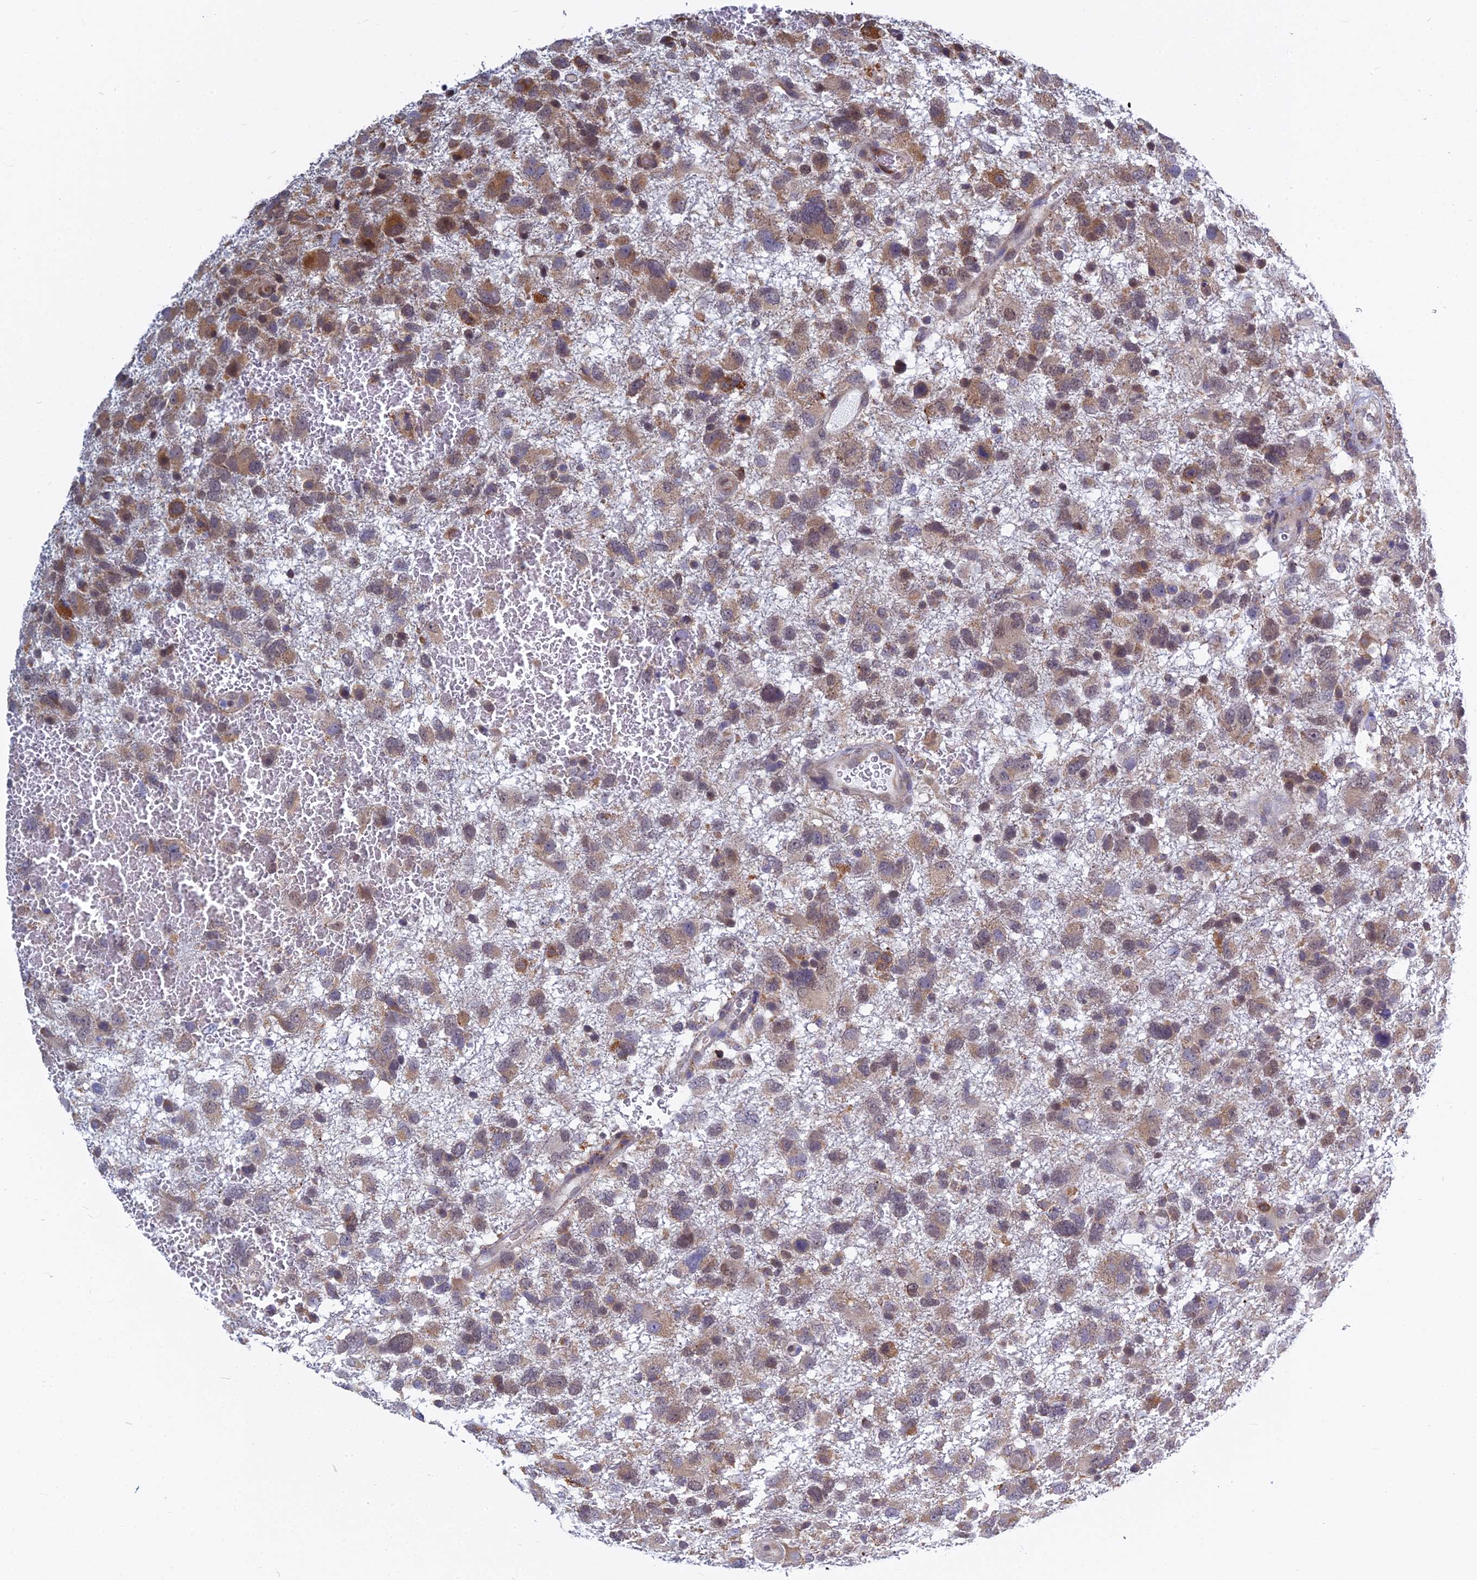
{"staining": {"intensity": "moderate", "quantity": "25%-75%", "location": "cytoplasmic/membranous"}, "tissue": "glioma", "cell_type": "Tumor cells", "image_type": "cancer", "snomed": [{"axis": "morphology", "description": "Glioma, malignant, High grade"}, {"axis": "topography", "description": "Brain"}], "caption": "Glioma stained with DAB (3,3'-diaminobenzidine) immunohistochemistry (IHC) reveals medium levels of moderate cytoplasmic/membranous positivity in about 25%-75% of tumor cells. Using DAB (brown) and hematoxylin (blue) stains, captured at high magnification using brightfield microscopy.", "gene": "KIAA1143", "patient": {"sex": "male", "age": 61}}